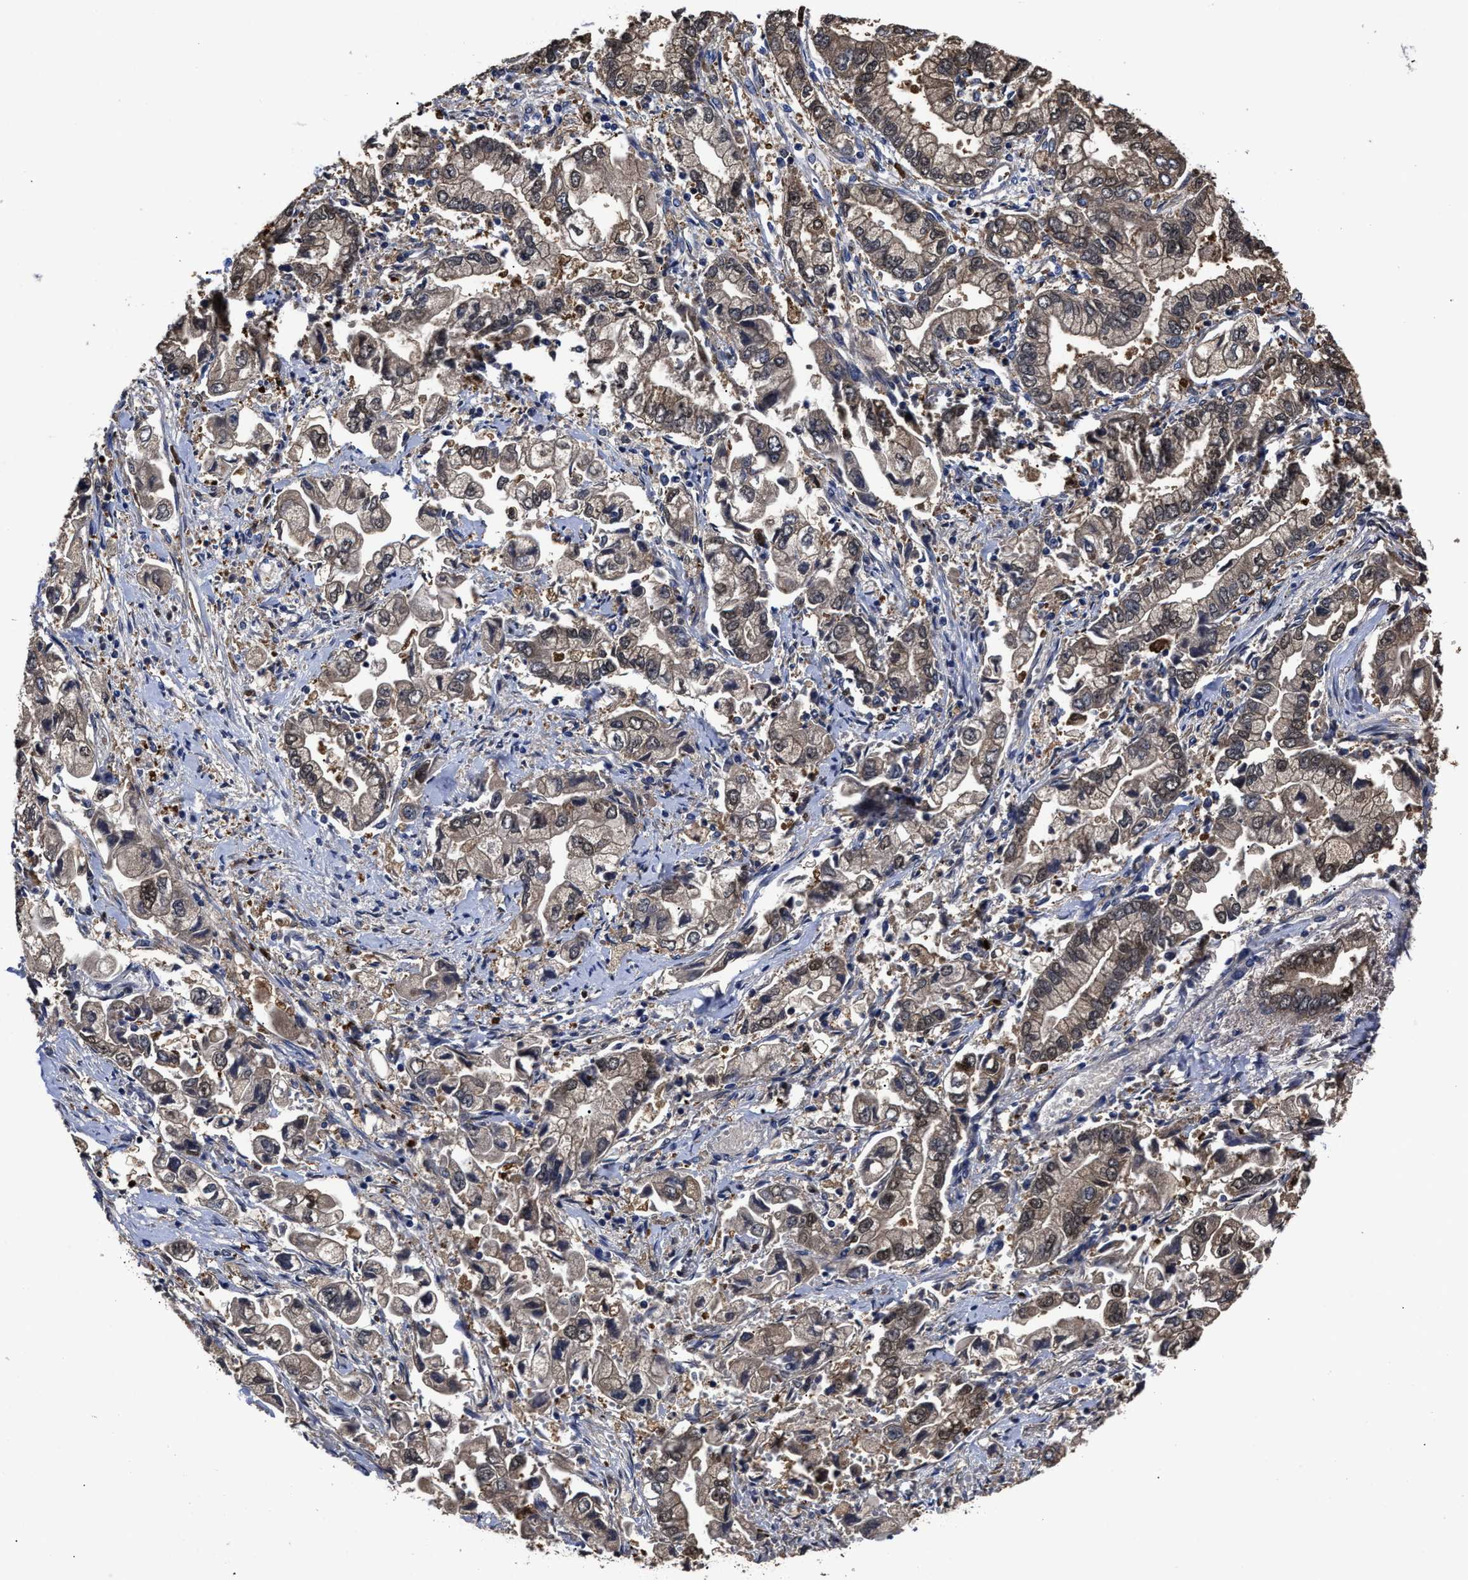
{"staining": {"intensity": "weak", "quantity": ">75%", "location": "cytoplasmic/membranous"}, "tissue": "stomach cancer", "cell_type": "Tumor cells", "image_type": "cancer", "snomed": [{"axis": "morphology", "description": "Normal tissue, NOS"}, {"axis": "morphology", "description": "Adenocarcinoma, NOS"}, {"axis": "topography", "description": "Stomach"}], "caption": "This micrograph demonstrates immunohistochemistry (IHC) staining of stomach adenocarcinoma, with low weak cytoplasmic/membranous expression in about >75% of tumor cells.", "gene": "PRPF4B", "patient": {"sex": "male", "age": 62}}